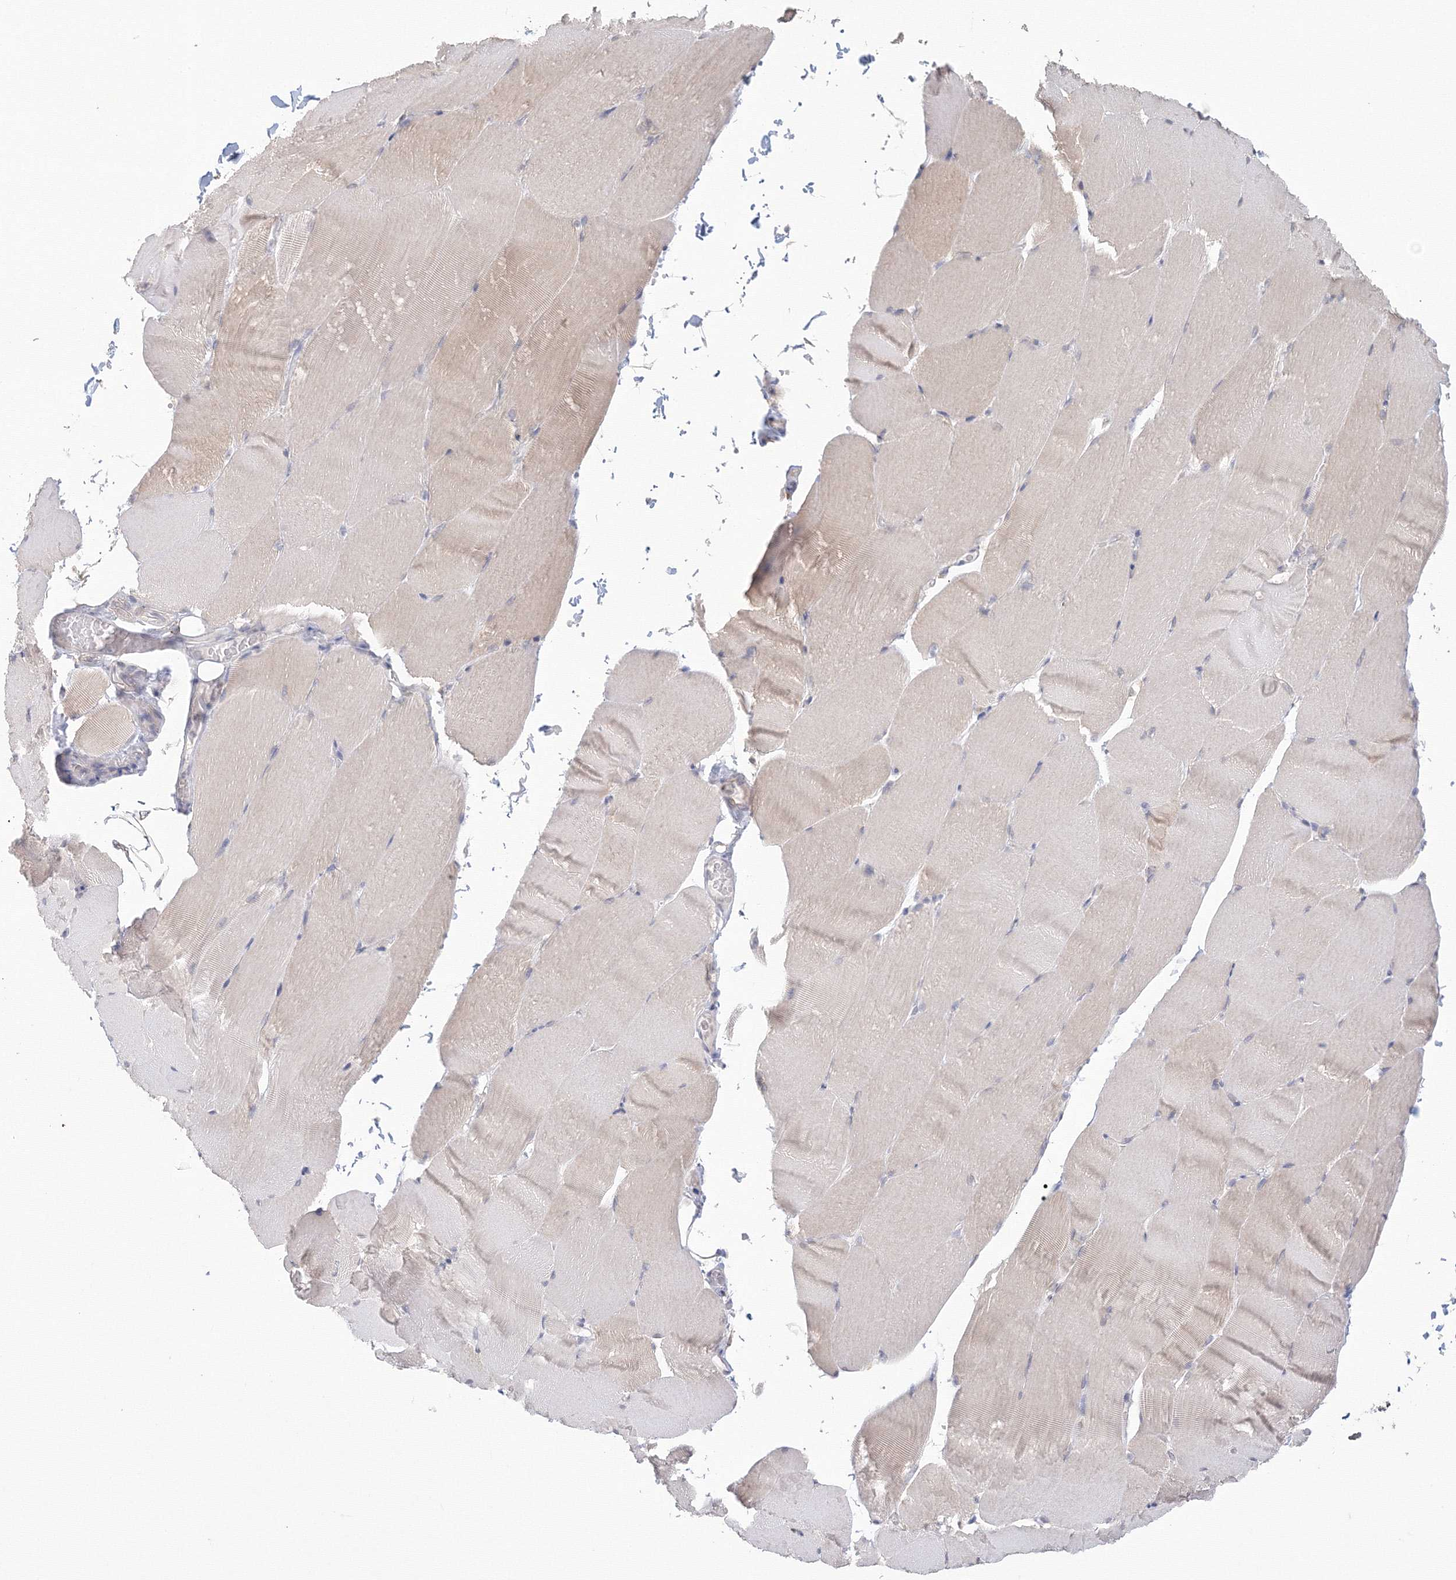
{"staining": {"intensity": "negative", "quantity": "none", "location": "none"}, "tissue": "skeletal muscle", "cell_type": "Myocytes", "image_type": "normal", "snomed": [{"axis": "morphology", "description": "Normal tissue, NOS"}, {"axis": "topography", "description": "Skeletal muscle"}, {"axis": "topography", "description": "Parathyroid gland"}], "caption": "The histopathology image exhibits no significant staining in myocytes of skeletal muscle.", "gene": "DHRS12", "patient": {"sex": "female", "age": 37}}